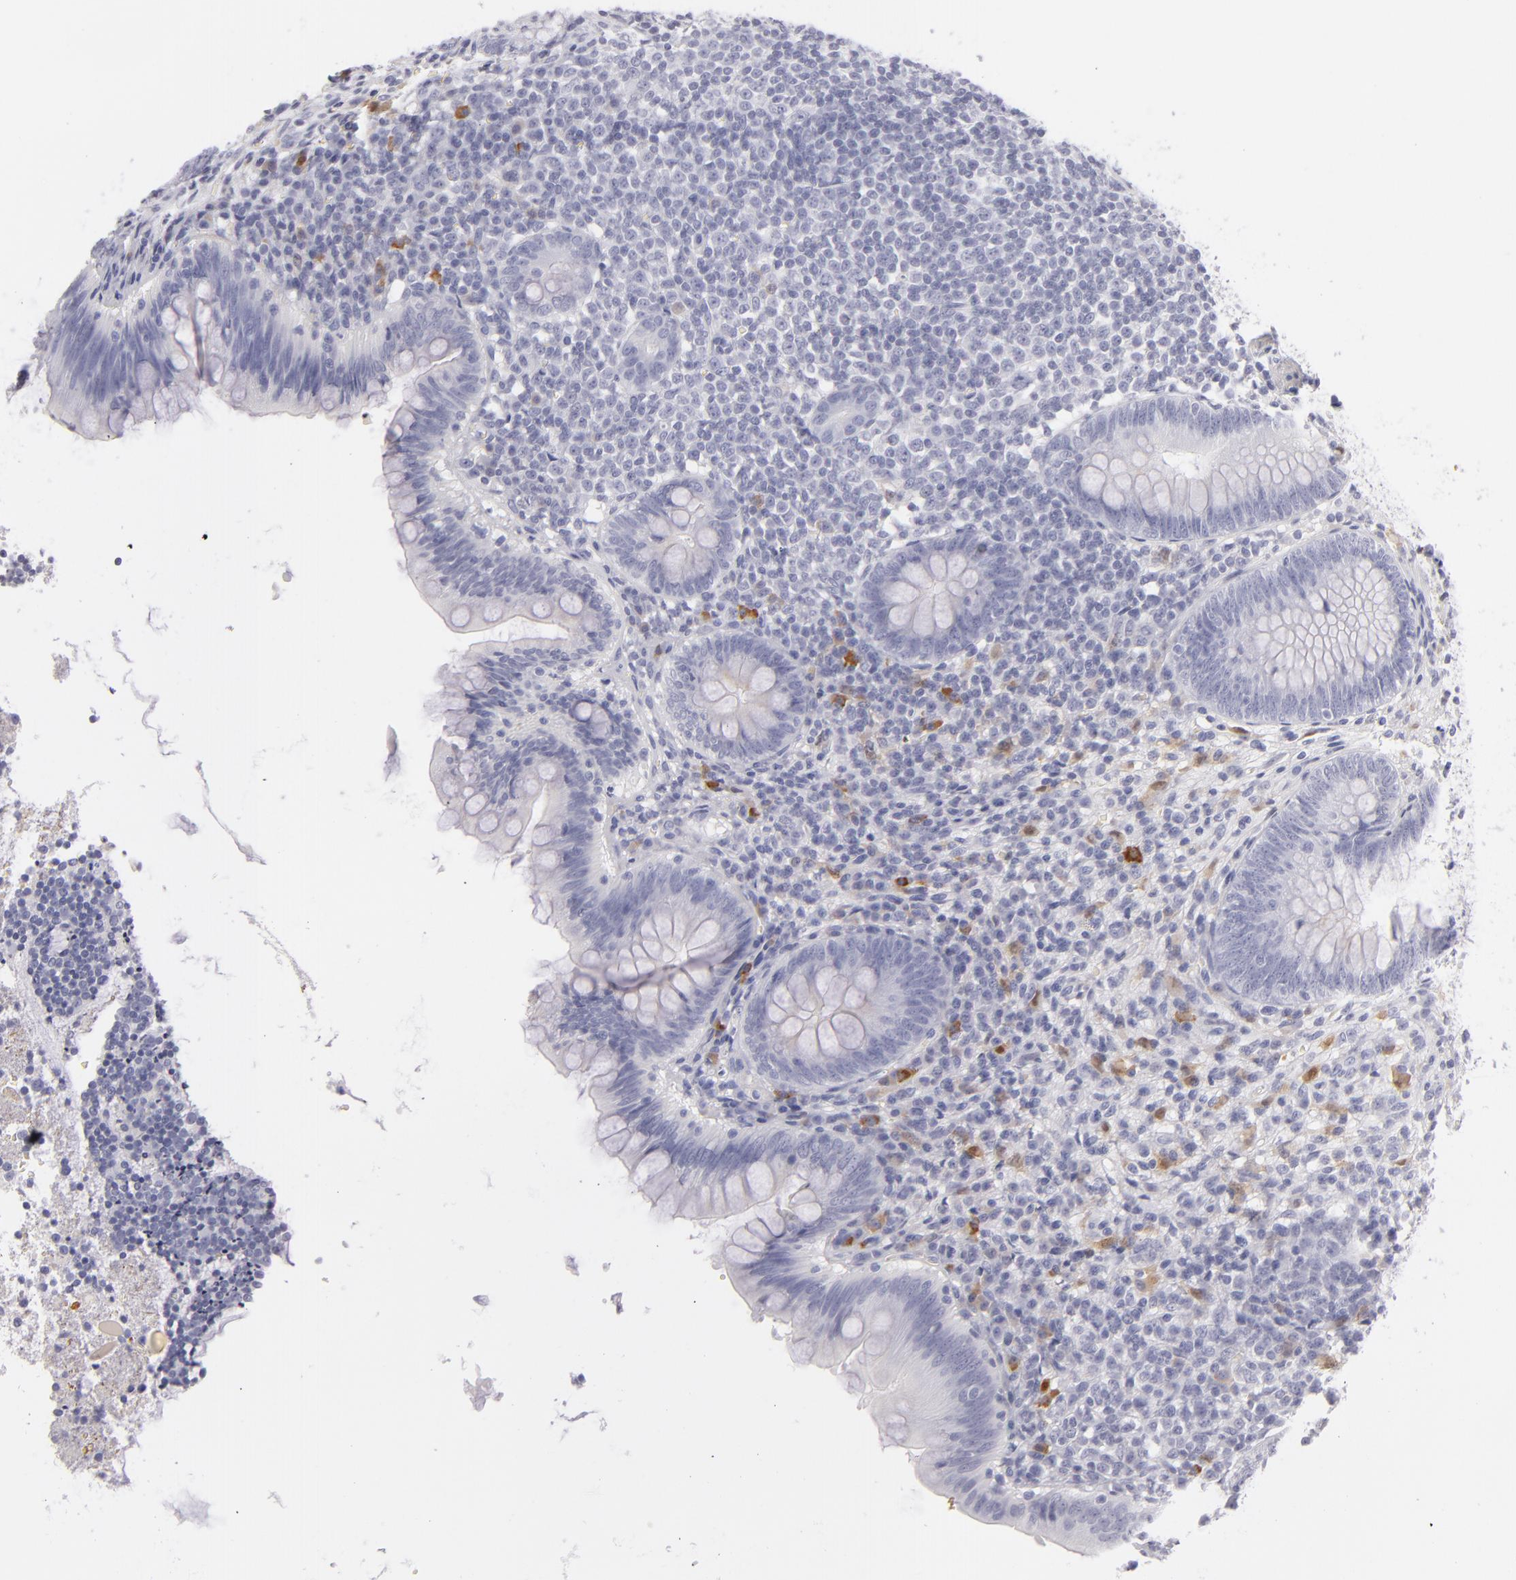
{"staining": {"intensity": "negative", "quantity": "none", "location": "none"}, "tissue": "appendix", "cell_type": "Glandular cells", "image_type": "normal", "snomed": [{"axis": "morphology", "description": "Normal tissue, NOS"}, {"axis": "topography", "description": "Appendix"}], "caption": "IHC of normal appendix displays no expression in glandular cells.", "gene": "F13A1", "patient": {"sex": "female", "age": 66}}